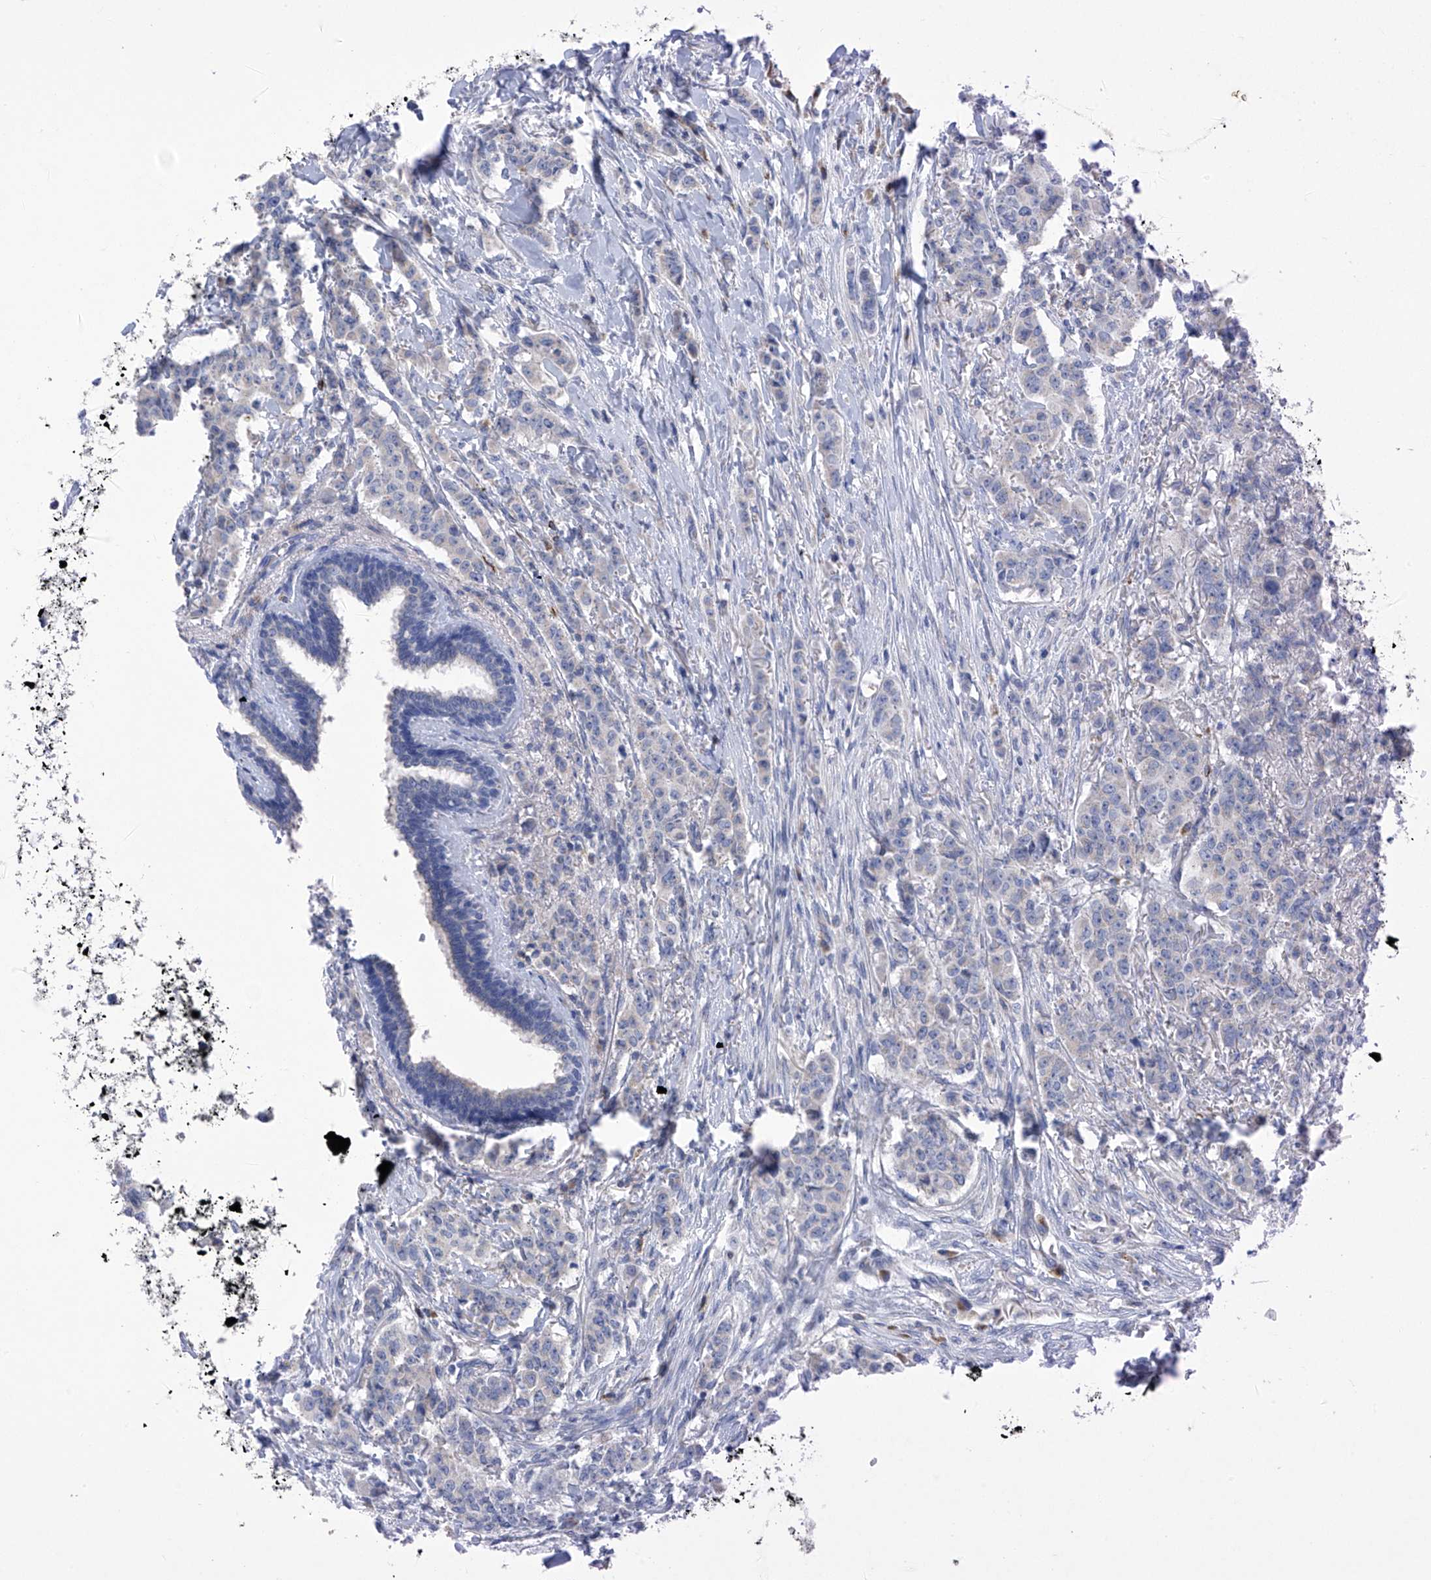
{"staining": {"intensity": "negative", "quantity": "none", "location": "none"}, "tissue": "breast cancer", "cell_type": "Tumor cells", "image_type": "cancer", "snomed": [{"axis": "morphology", "description": "Duct carcinoma"}, {"axis": "topography", "description": "Breast"}], "caption": "Immunohistochemical staining of breast infiltrating ductal carcinoma displays no significant staining in tumor cells. Nuclei are stained in blue.", "gene": "SLCO4A1", "patient": {"sex": "female", "age": 40}}